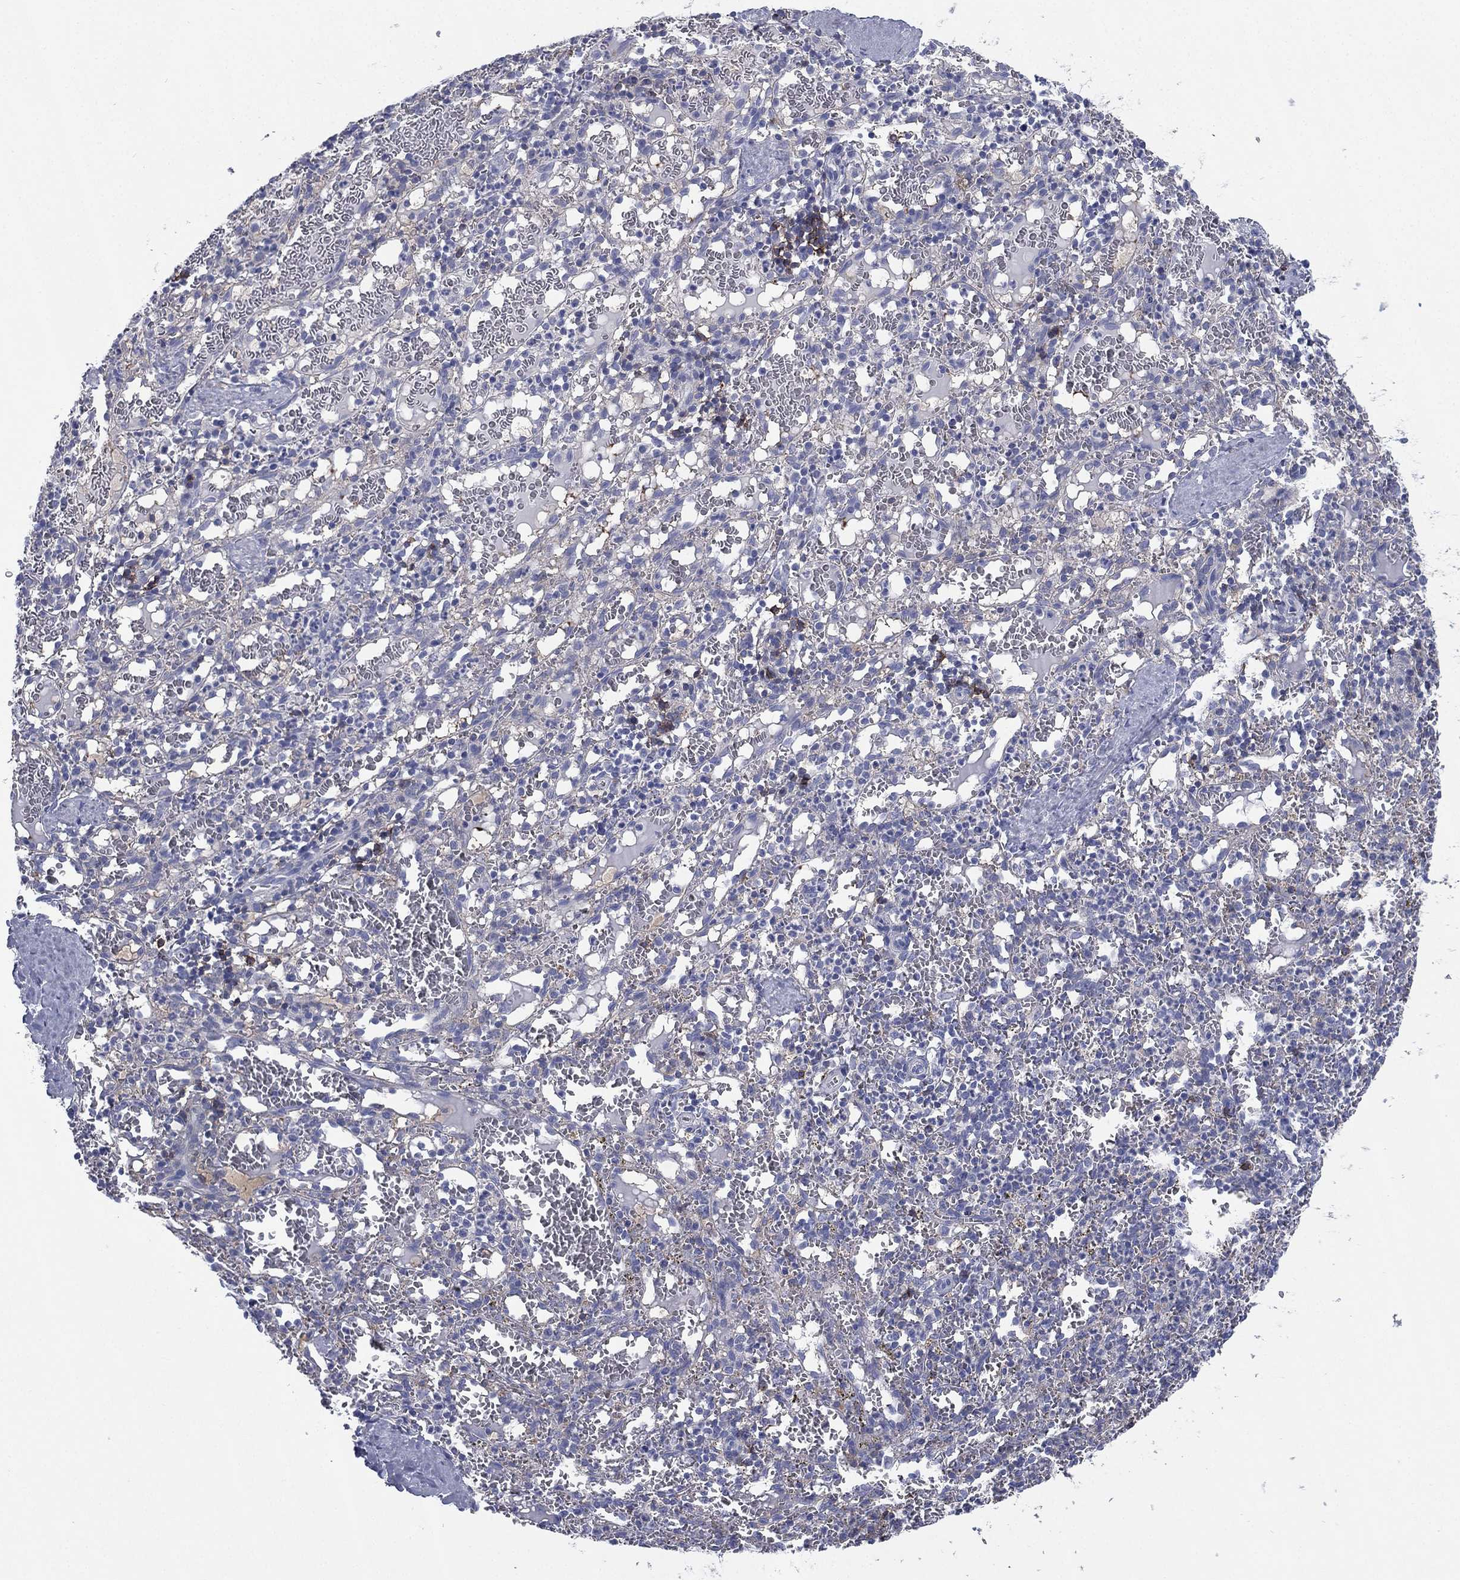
{"staining": {"intensity": "negative", "quantity": "none", "location": "none"}, "tissue": "spleen", "cell_type": "Cells in red pulp", "image_type": "normal", "snomed": [{"axis": "morphology", "description": "Normal tissue, NOS"}, {"axis": "topography", "description": "Spleen"}], "caption": "The image shows no significant staining in cells in red pulp of spleen.", "gene": "FCER2", "patient": {"sex": "male", "age": 11}}